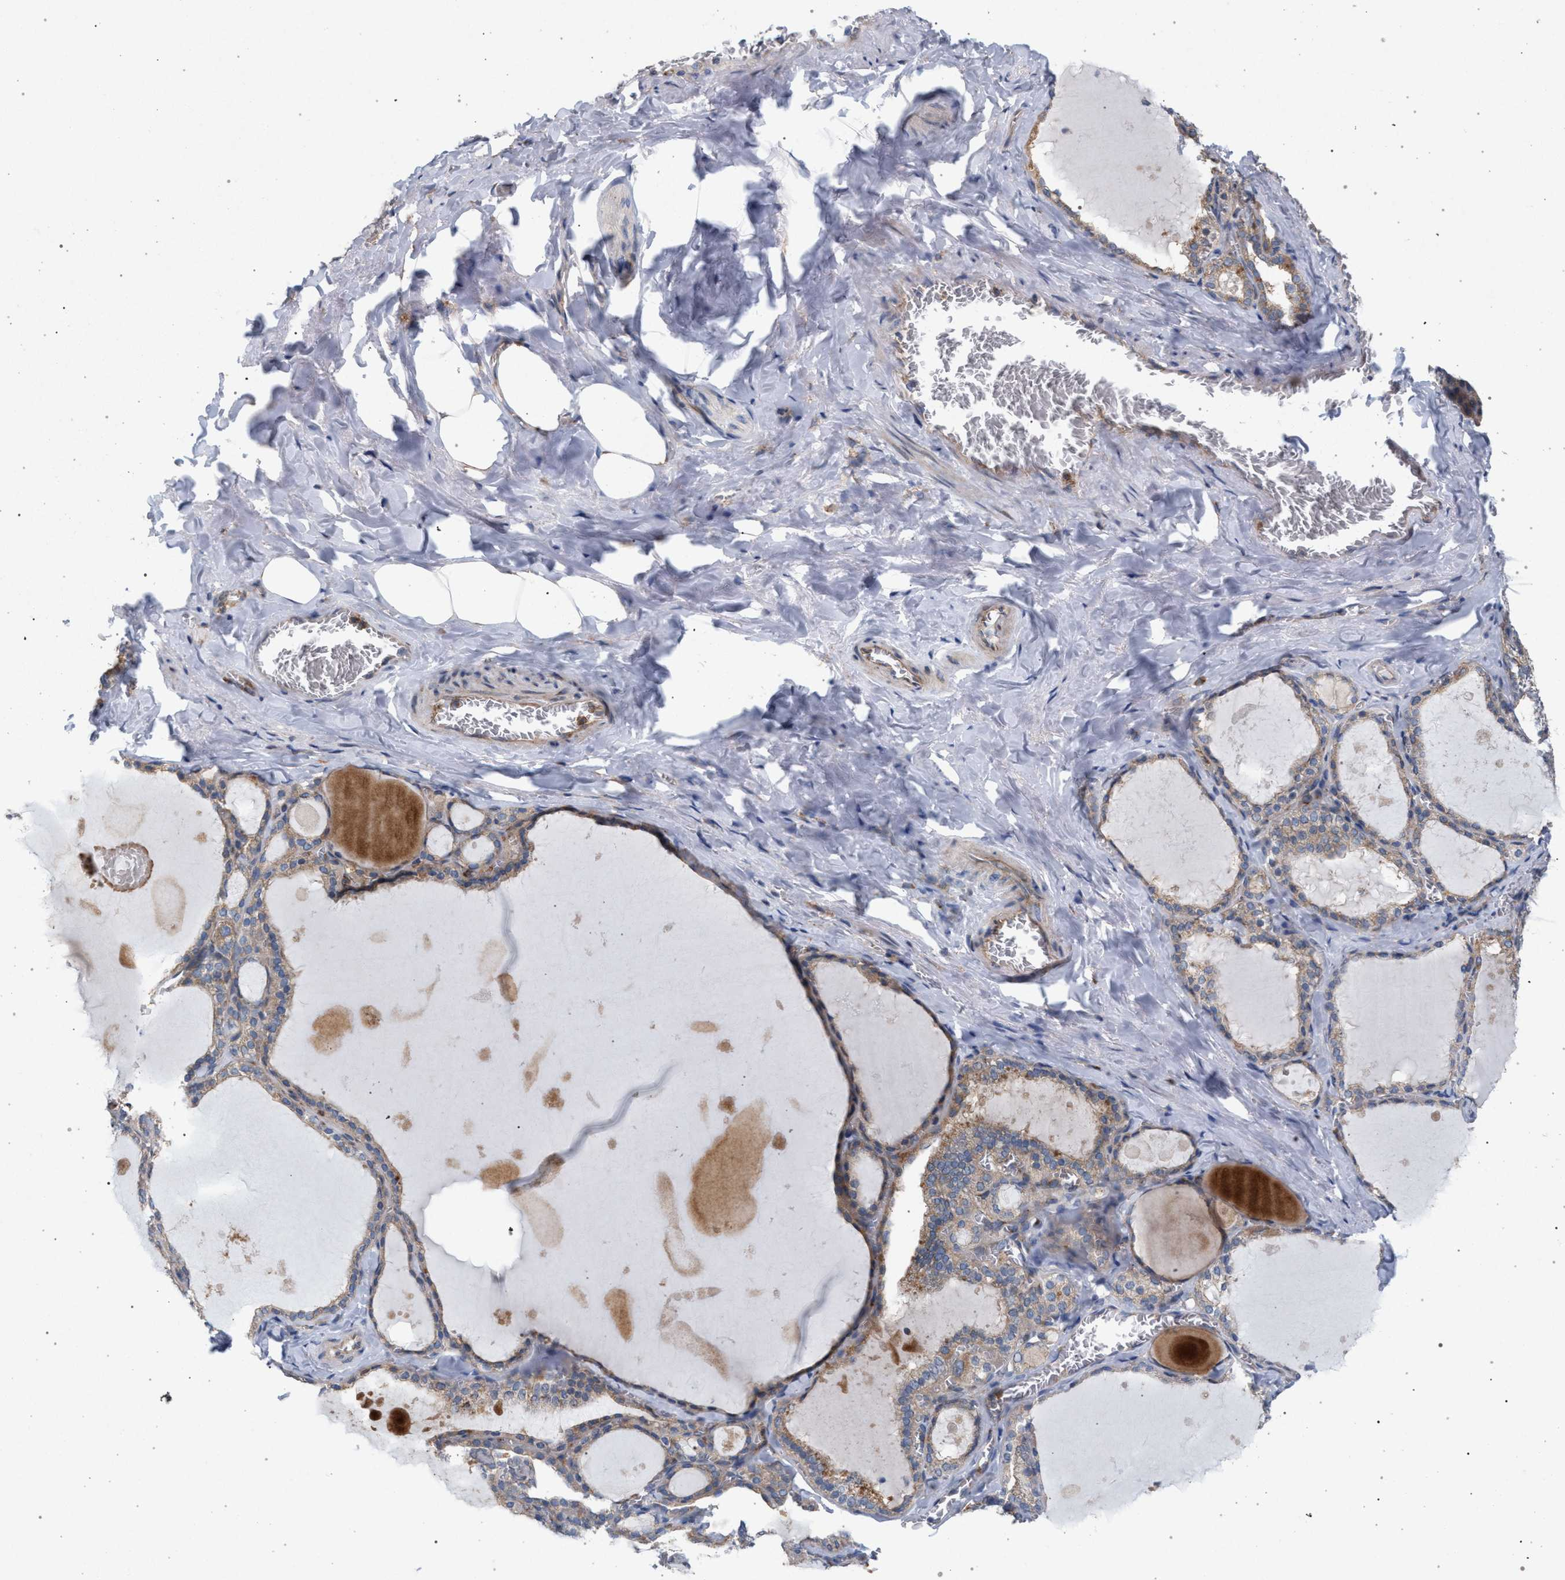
{"staining": {"intensity": "weak", "quantity": ">75%", "location": "cytoplasmic/membranous"}, "tissue": "thyroid gland", "cell_type": "Glandular cells", "image_type": "normal", "snomed": [{"axis": "morphology", "description": "Normal tissue, NOS"}, {"axis": "topography", "description": "Thyroid gland"}], "caption": "Immunohistochemical staining of benign thyroid gland displays >75% levels of weak cytoplasmic/membranous protein staining in about >75% of glandular cells. (DAB IHC, brown staining for protein, blue staining for nuclei).", "gene": "MAMDC2", "patient": {"sex": "male", "age": 56}}